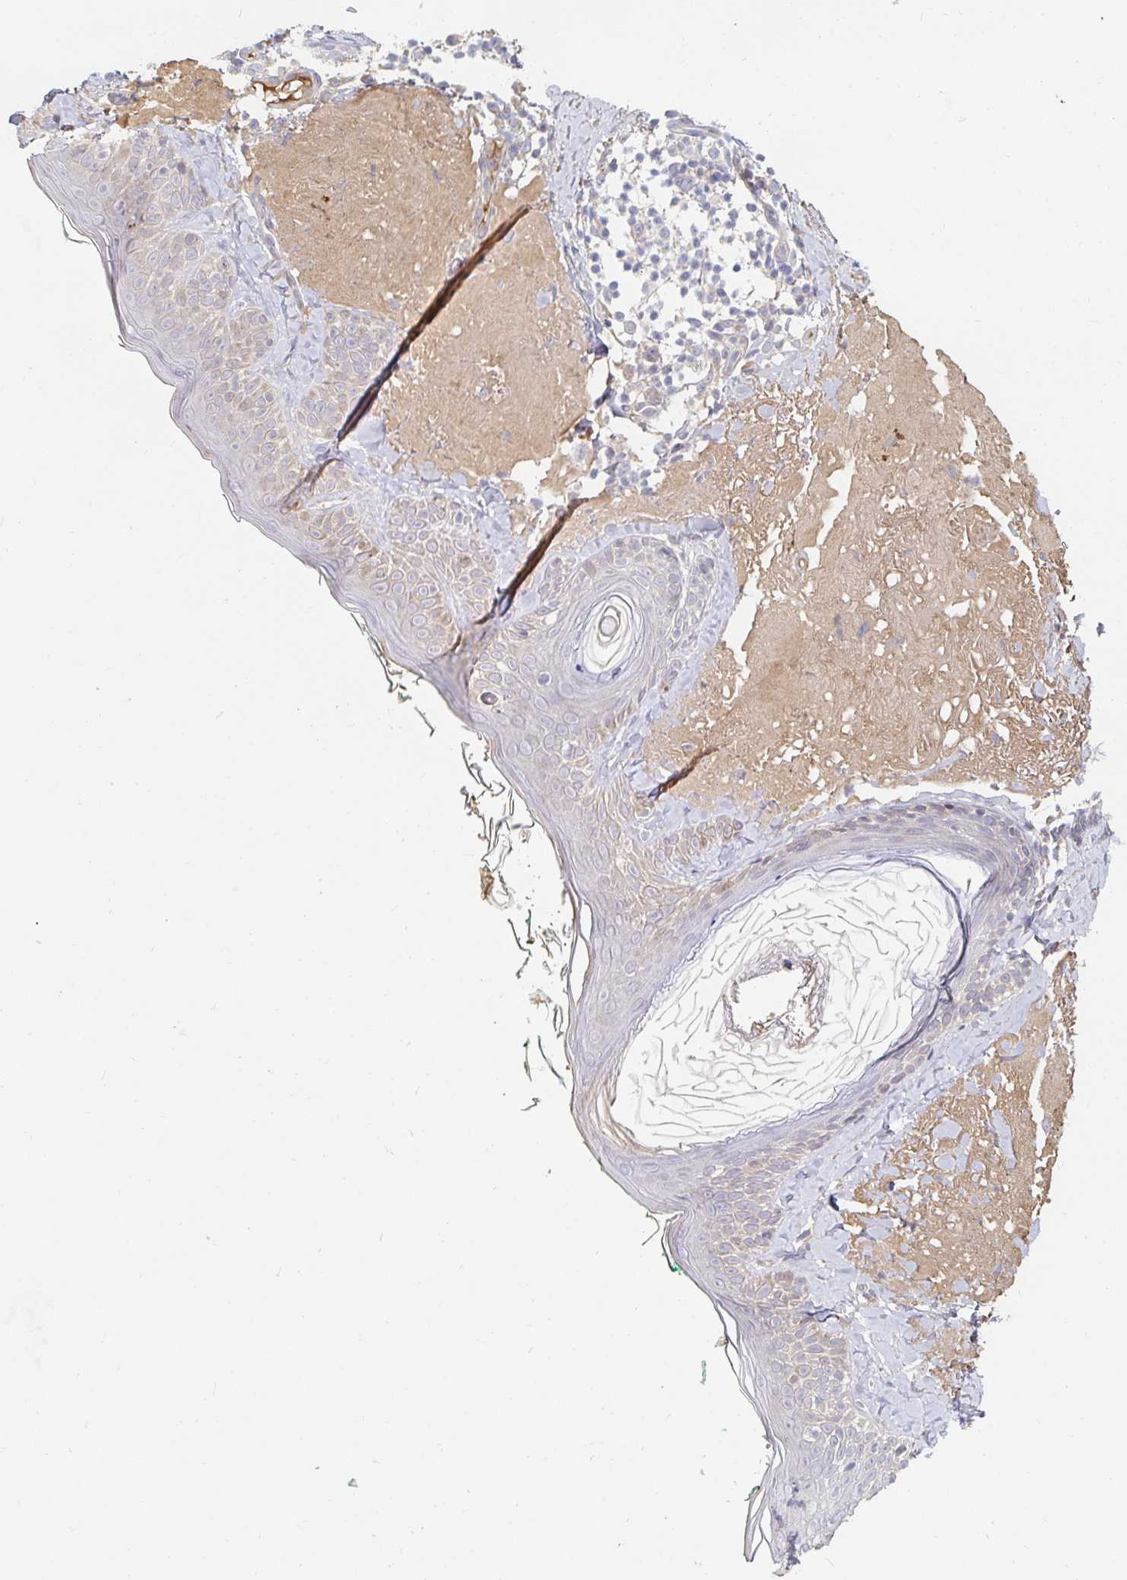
{"staining": {"intensity": "weak", "quantity": "<25%", "location": "cytoplasmic/membranous"}, "tissue": "skin", "cell_type": "Fibroblasts", "image_type": "normal", "snomed": [{"axis": "morphology", "description": "Normal tissue, NOS"}, {"axis": "topography", "description": "Skin"}], "caption": "Immunohistochemistry (IHC) image of benign skin: human skin stained with DAB (3,3'-diaminobenzidine) demonstrates no significant protein expression in fibroblasts. (Stains: DAB (3,3'-diaminobenzidine) immunohistochemistry with hematoxylin counter stain, Microscopy: brightfield microscopy at high magnification).", "gene": "NME9", "patient": {"sex": "male", "age": 73}}